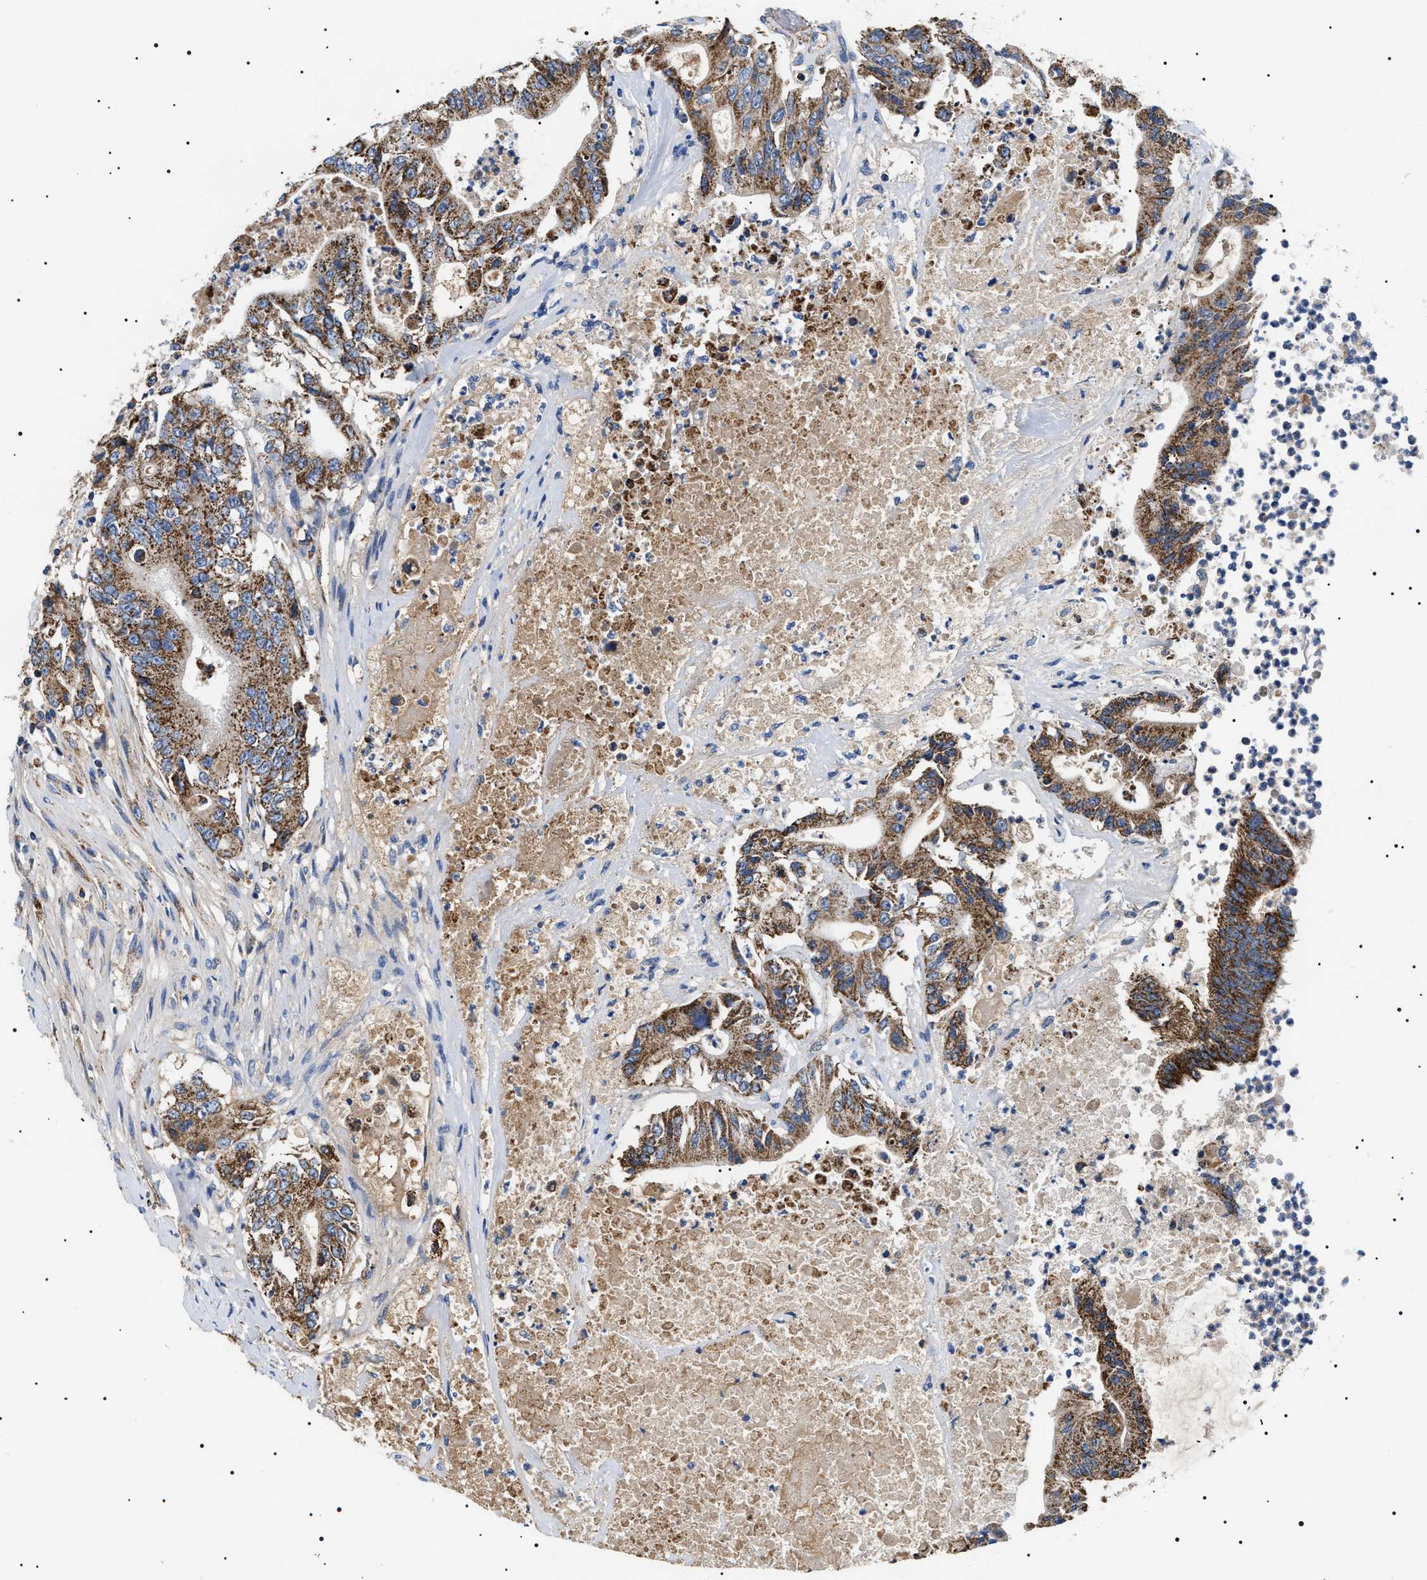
{"staining": {"intensity": "strong", "quantity": ">75%", "location": "cytoplasmic/membranous"}, "tissue": "colorectal cancer", "cell_type": "Tumor cells", "image_type": "cancer", "snomed": [{"axis": "morphology", "description": "Adenocarcinoma, NOS"}, {"axis": "topography", "description": "Colon"}], "caption": "This histopathology image demonstrates colorectal cancer stained with immunohistochemistry (IHC) to label a protein in brown. The cytoplasmic/membranous of tumor cells show strong positivity for the protein. Nuclei are counter-stained blue.", "gene": "OXSM", "patient": {"sex": "female", "age": 77}}